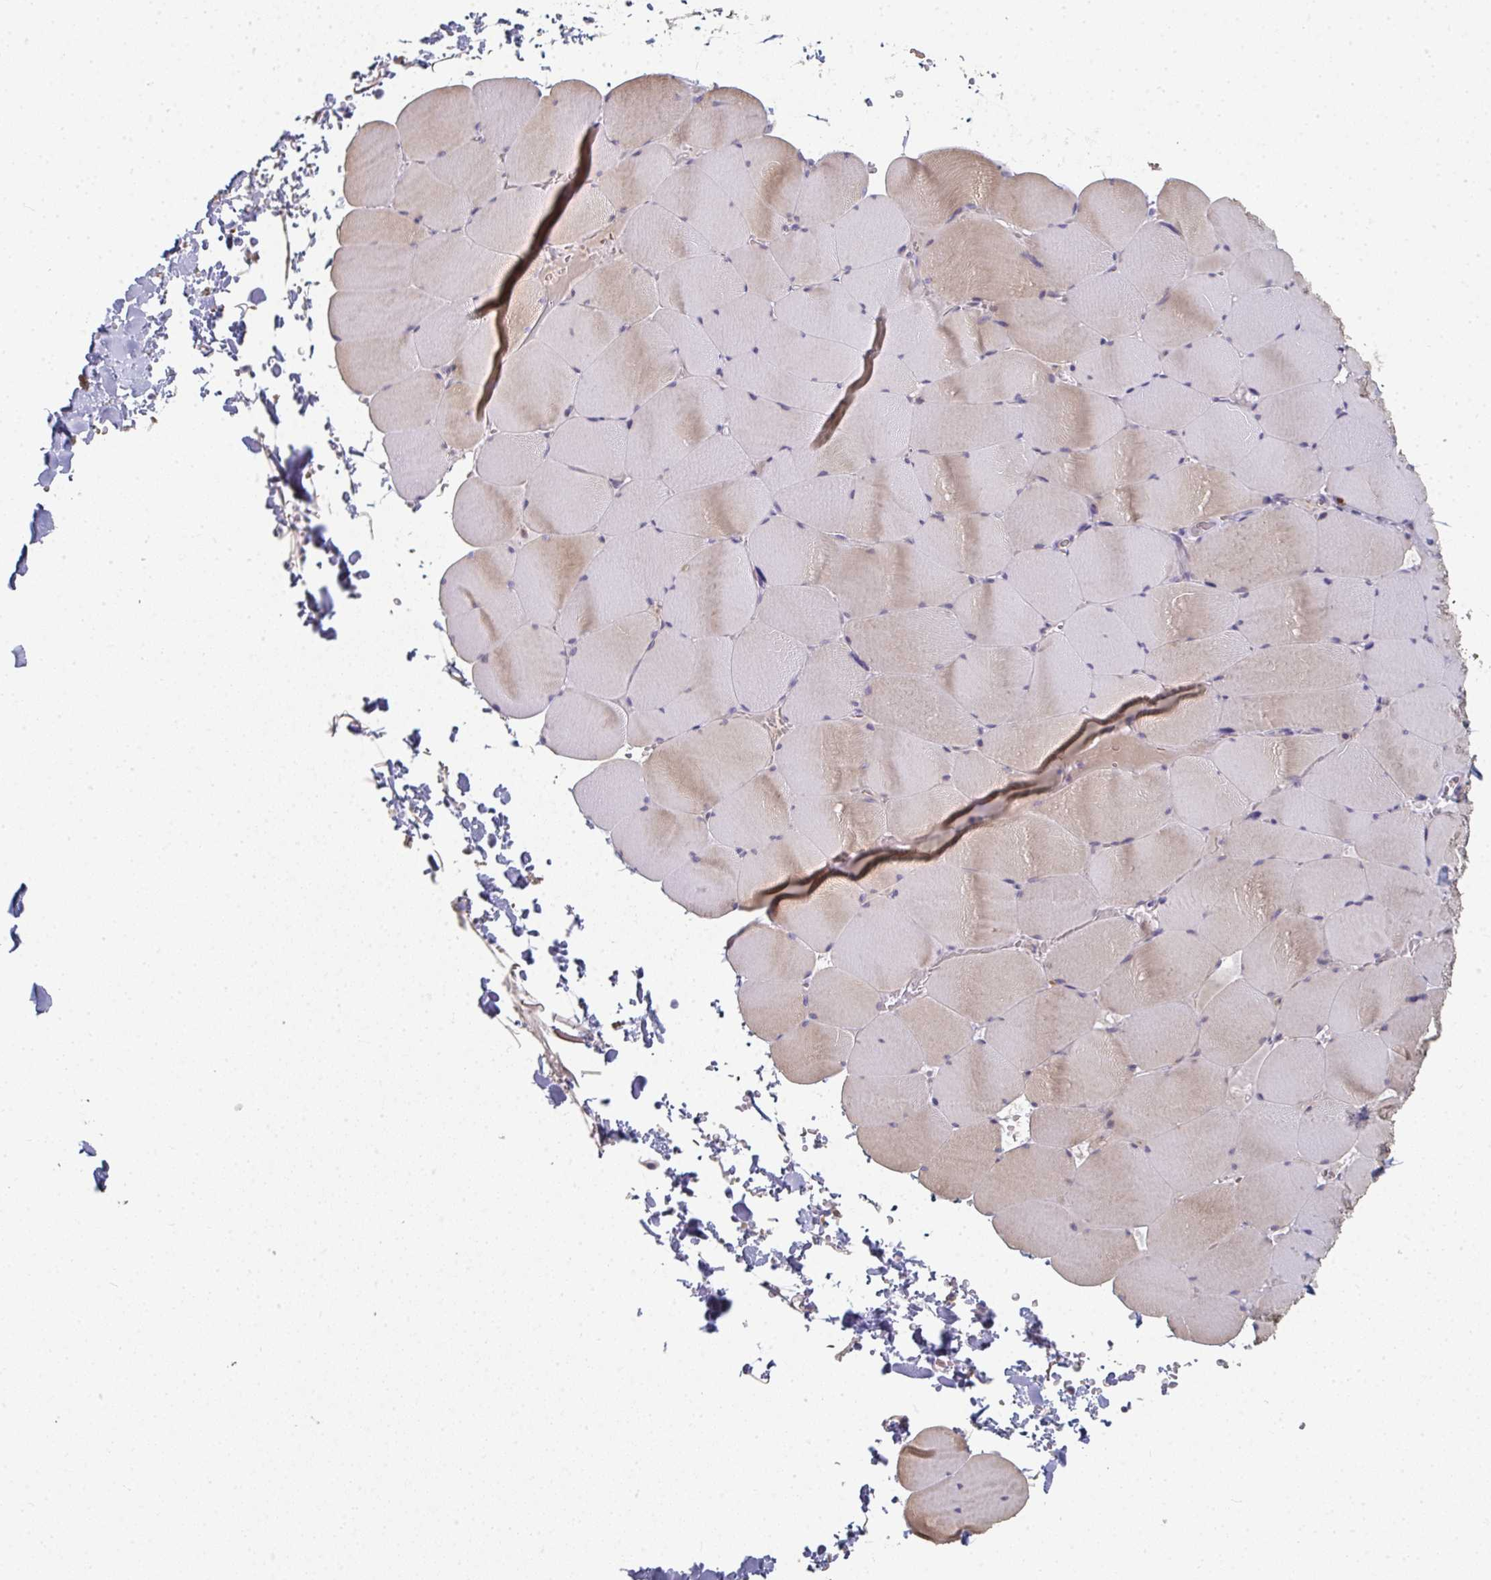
{"staining": {"intensity": "weak", "quantity": "<25%", "location": "cytoplasmic/membranous"}, "tissue": "skeletal muscle", "cell_type": "Myocytes", "image_type": "normal", "snomed": [{"axis": "morphology", "description": "Normal tissue, NOS"}, {"axis": "topography", "description": "Skeletal muscle"}, {"axis": "topography", "description": "Head-Neck"}], "caption": "Benign skeletal muscle was stained to show a protein in brown. There is no significant positivity in myocytes.", "gene": "A1CF", "patient": {"sex": "male", "age": 66}}